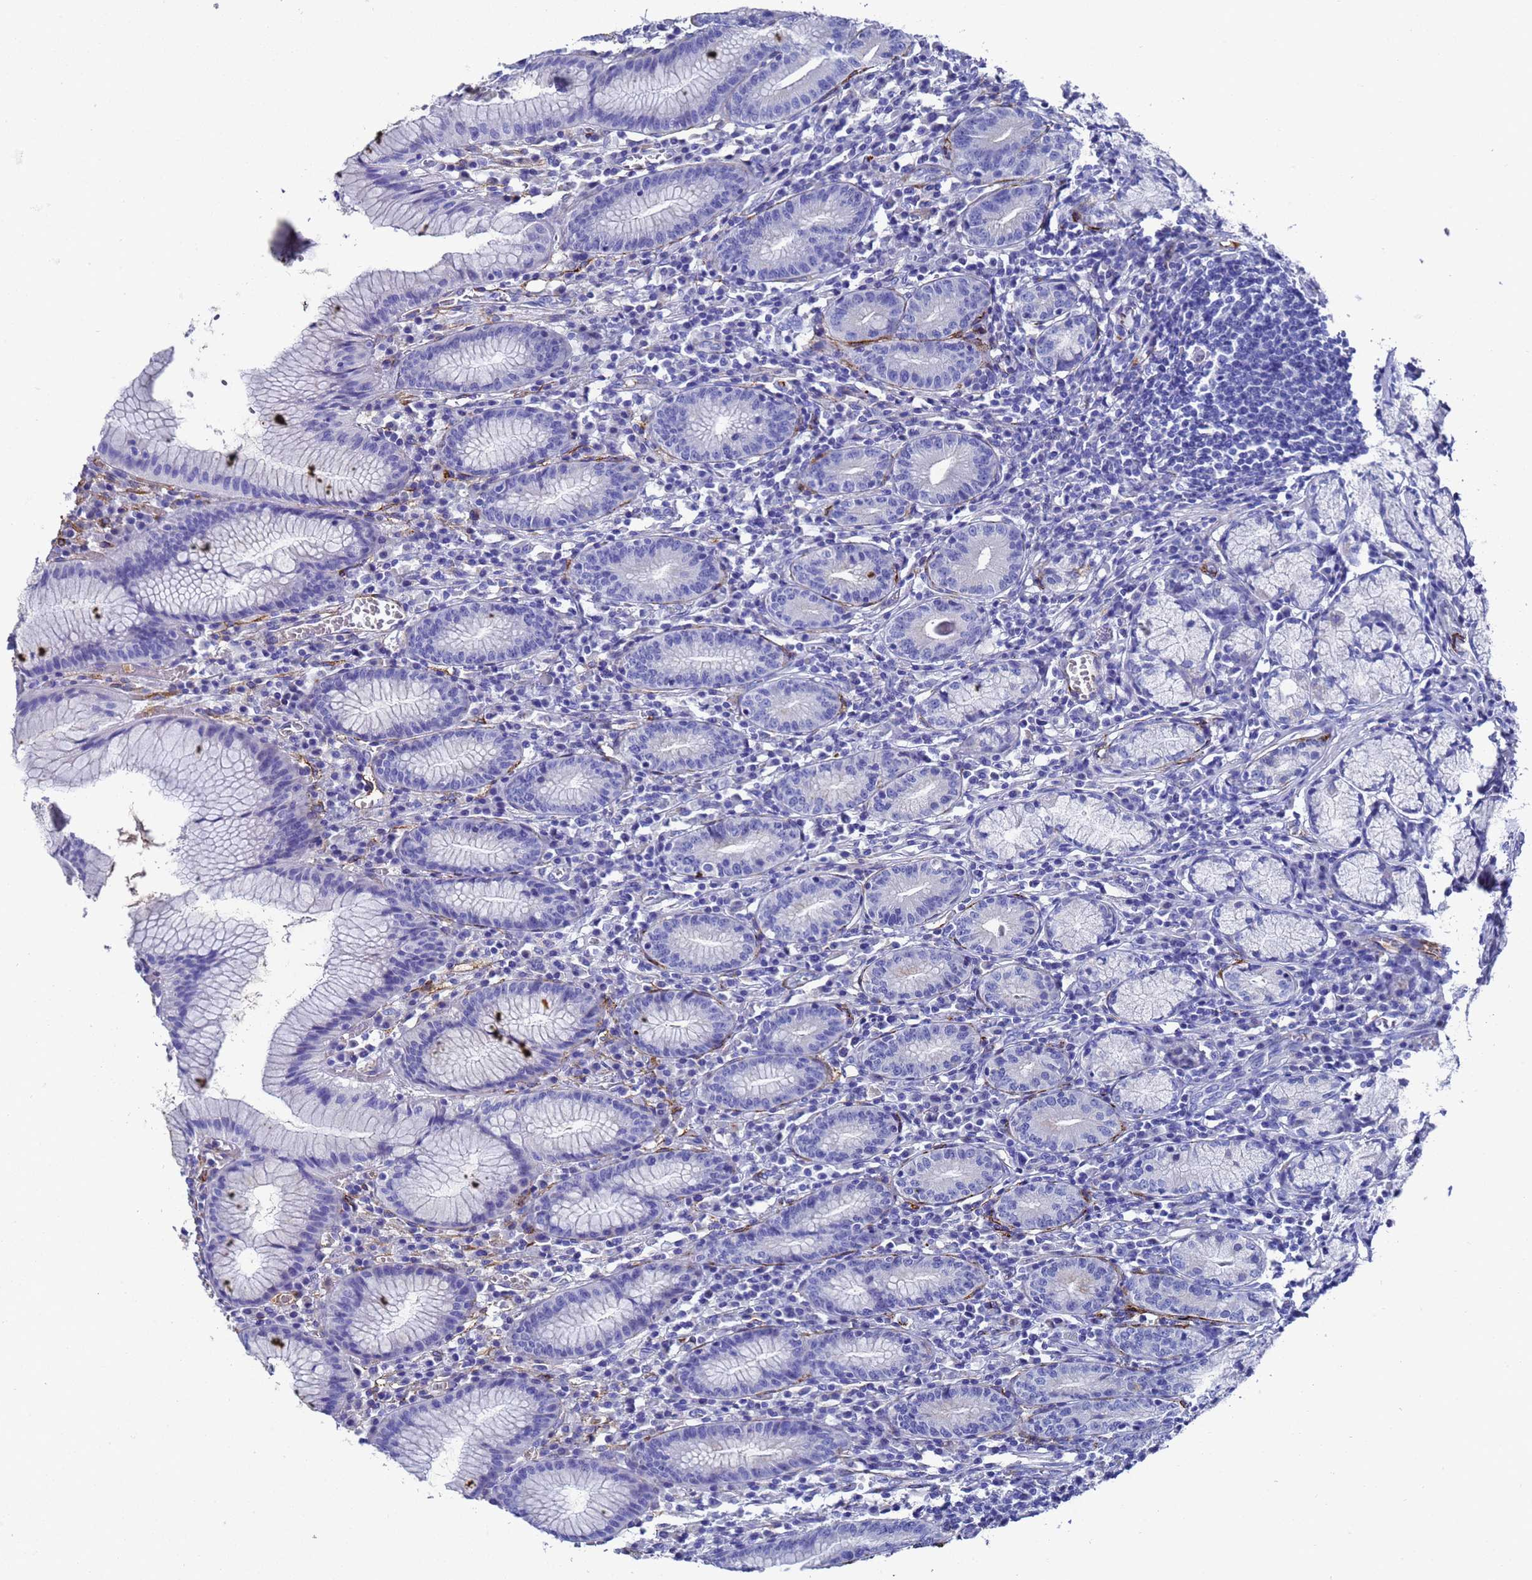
{"staining": {"intensity": "moderate", "quantity": "<25%", "location": "cytoplasmic/membranous"}, "tissue": "stomach", "cell_type": "Glandular cells", "image_type": "normal", "snomed": [{"axis": "morphology", "description": "Normal tissue, NOS"}, {"axis": "topography", "description": "Stomach"}], "caption": "A high-resolution histopathology image shows IHC staining of normal stomach, which exhibits moderate cytoplasmic/membranous staining in approximately <25% of glandular cells. (Brightfield microscopy of DAB IHC at high magnification).", "gene": "ADIPOQ", "patient": {"sex": "male", "age": 55}}